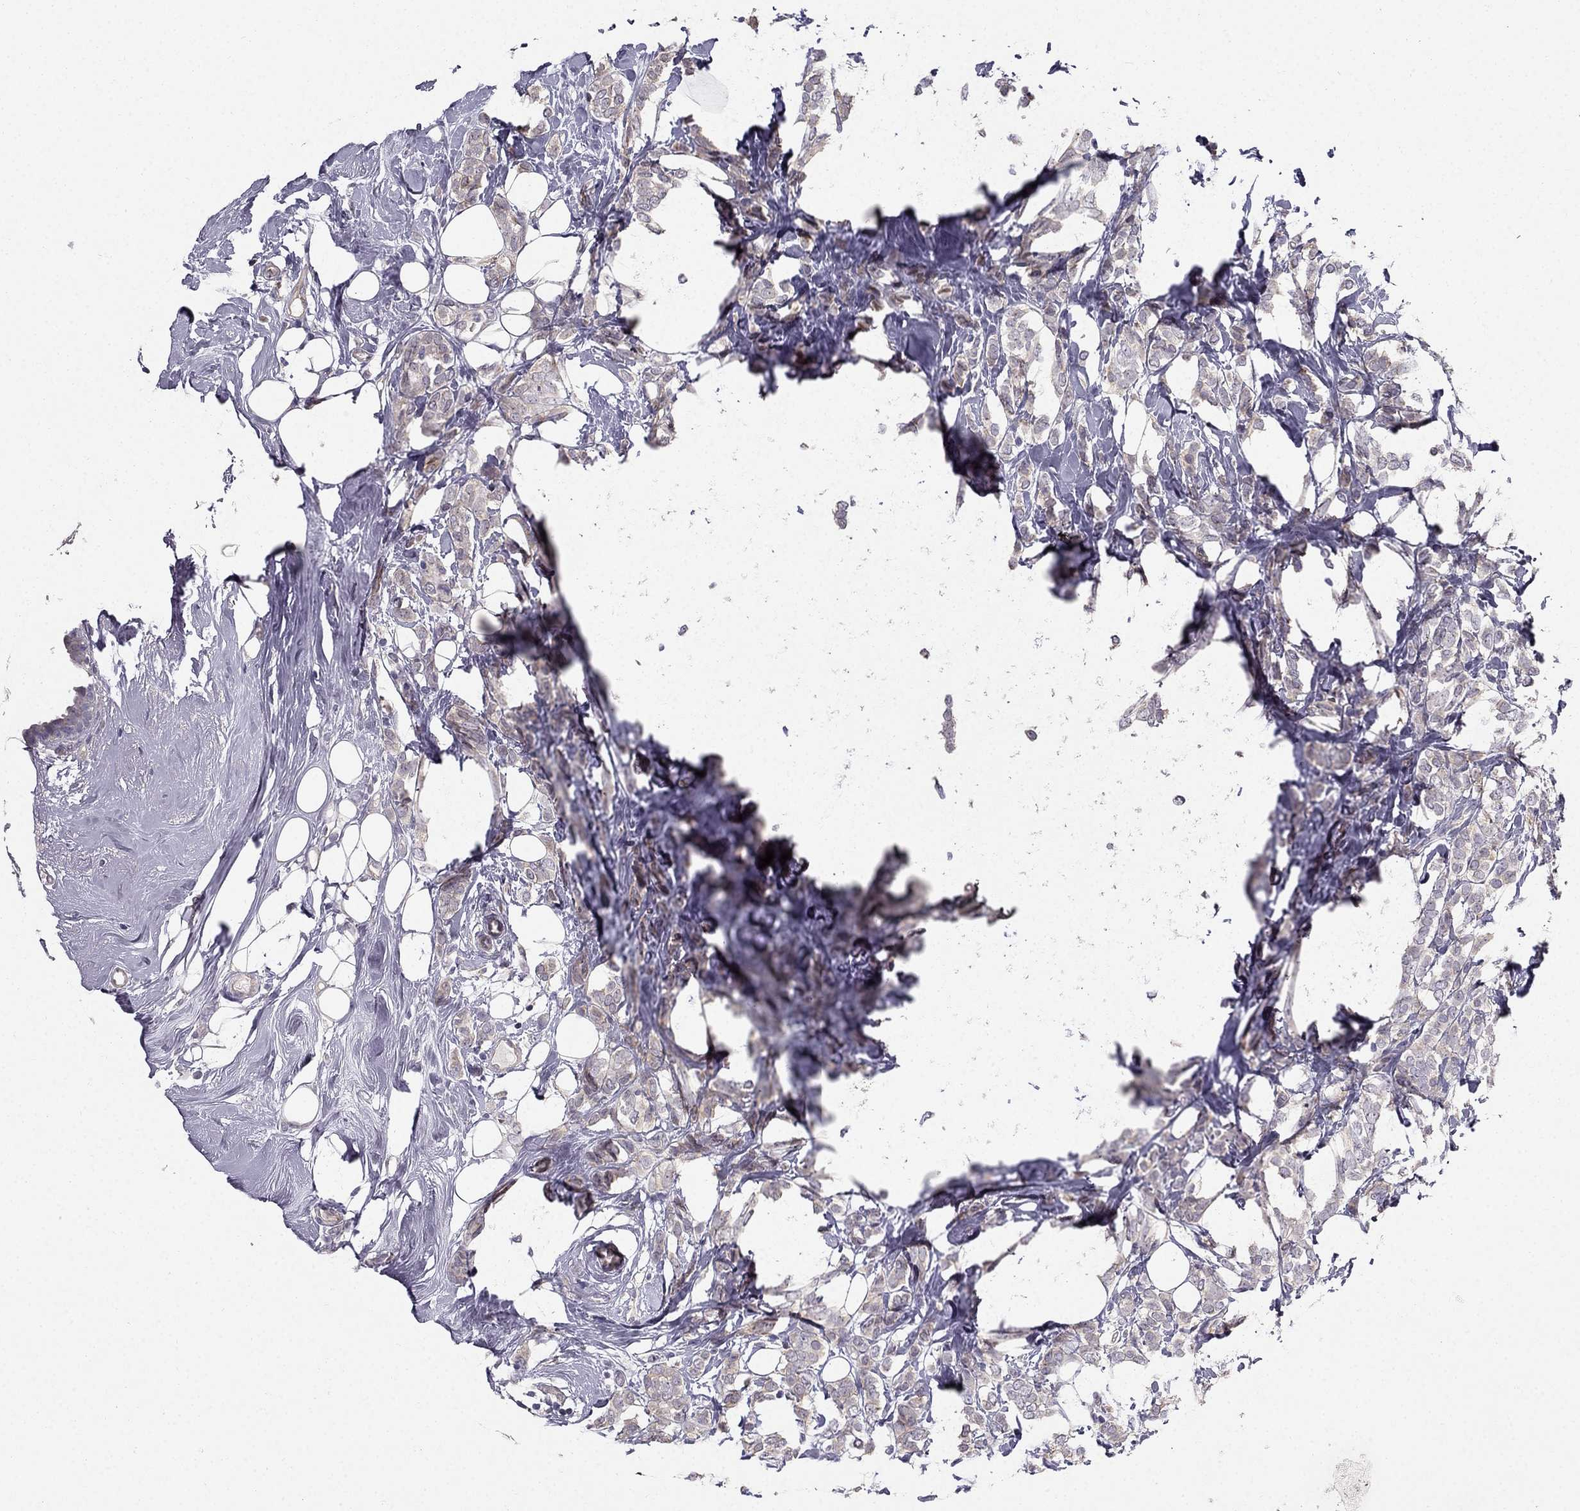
{"staining": {"intensity": "weak", "quantity": ">75%", "location": "cytoplasmic/membranous"}, "tissue": "breast cancer", "cell_type": "Tumor cells", "image_type": "cancer", "snomed": [{"axis": "morphology", "description": "Lobular carcinoma"}, {"axis": "topography", "description": "Breast"}], "caption": "High-magnification brightfield microscopy of lobular carcinoma (breast) stained with DAB (brown) and counterstained with hematoxylin (blue). tumor cells exhibit weak cytoplasmic/membranous expression is identified in about>75% of cells. The protein is shown in brown color, while the nuclei are stained blue.", "gene": "TSPYL5", "patient": {"sex": "female", "age": 49}}